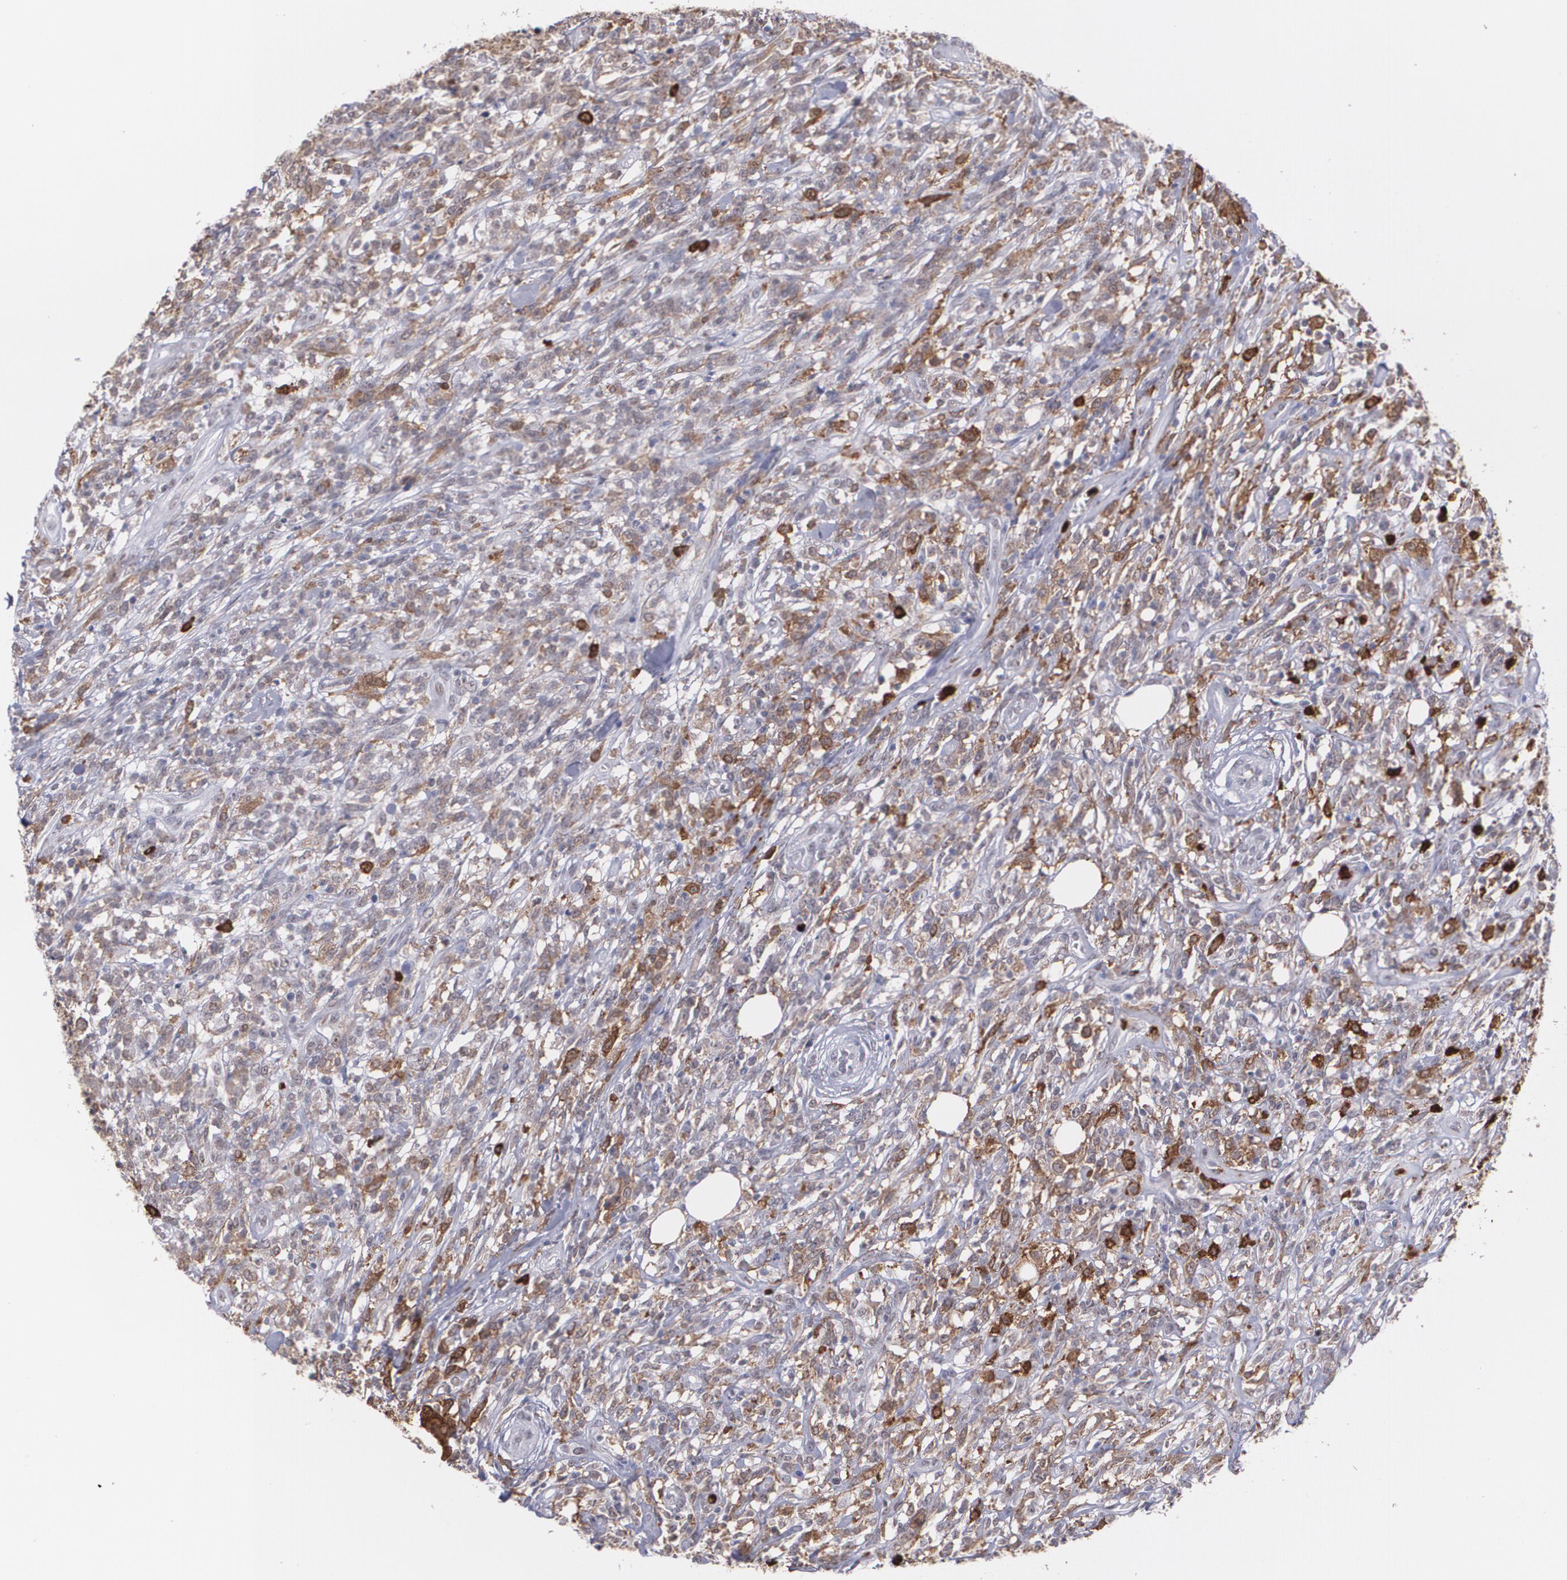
{"staining": {"intensity": "negative", "quantity": "none", "location": "none"}, "tissue": "lymphoma", "cell_type": "Tumor cells", "image_type": "cancer", "snomed": [{"axis": "morphology", "description": "Malignant lymphoma, non-Hodgkin's type, High grade"}, {"axis": "topography", "description": "Lymph node"}], "caption": "This is an immunohistochemistry (IHC) micrograph of human lymphoma. There is no staining in tumor cells.", "gene": "NCF2", "patient": {"sex": "female", "age": 73}}